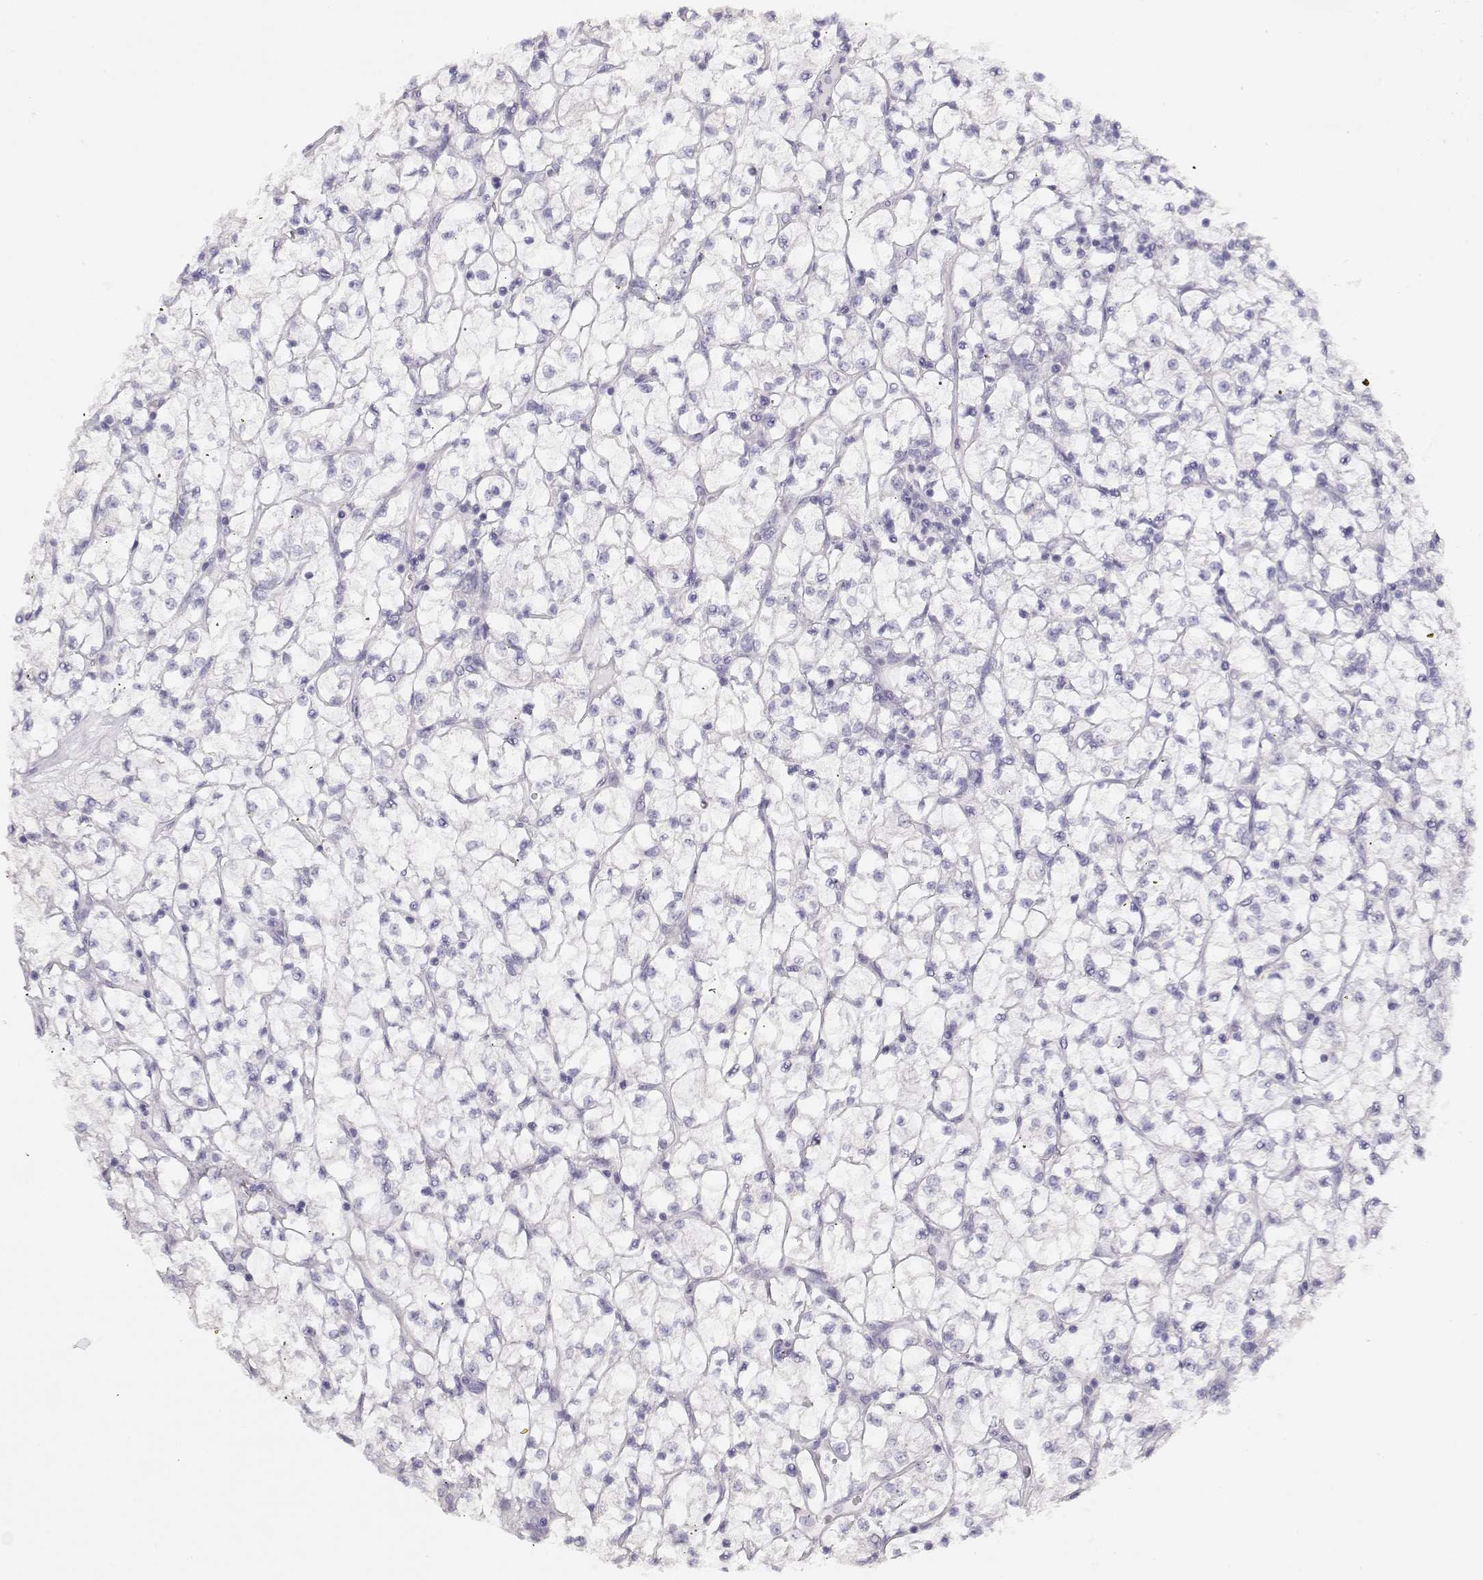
{"staining": {"intensity": "negative", "quantity": "none", "location": "none"}, "tissue": "renal cancer", "cell_type": "Tumor cells", "image_type": "cancer", "snomed": [{"axis": "morphology", "description": "Adenocarcinoma, NOS"}, {"axis": "topography", "description": "Kidney"}], "caption": "DAB (3,3'-diaminobenzidine) immunohistochemical staining of renal cancer (adenocarcinoma) reveals no significant positivity in tumor cells.", "gene": "GLIPR1L2", "patient": {"sex": "female", "age": 64}}